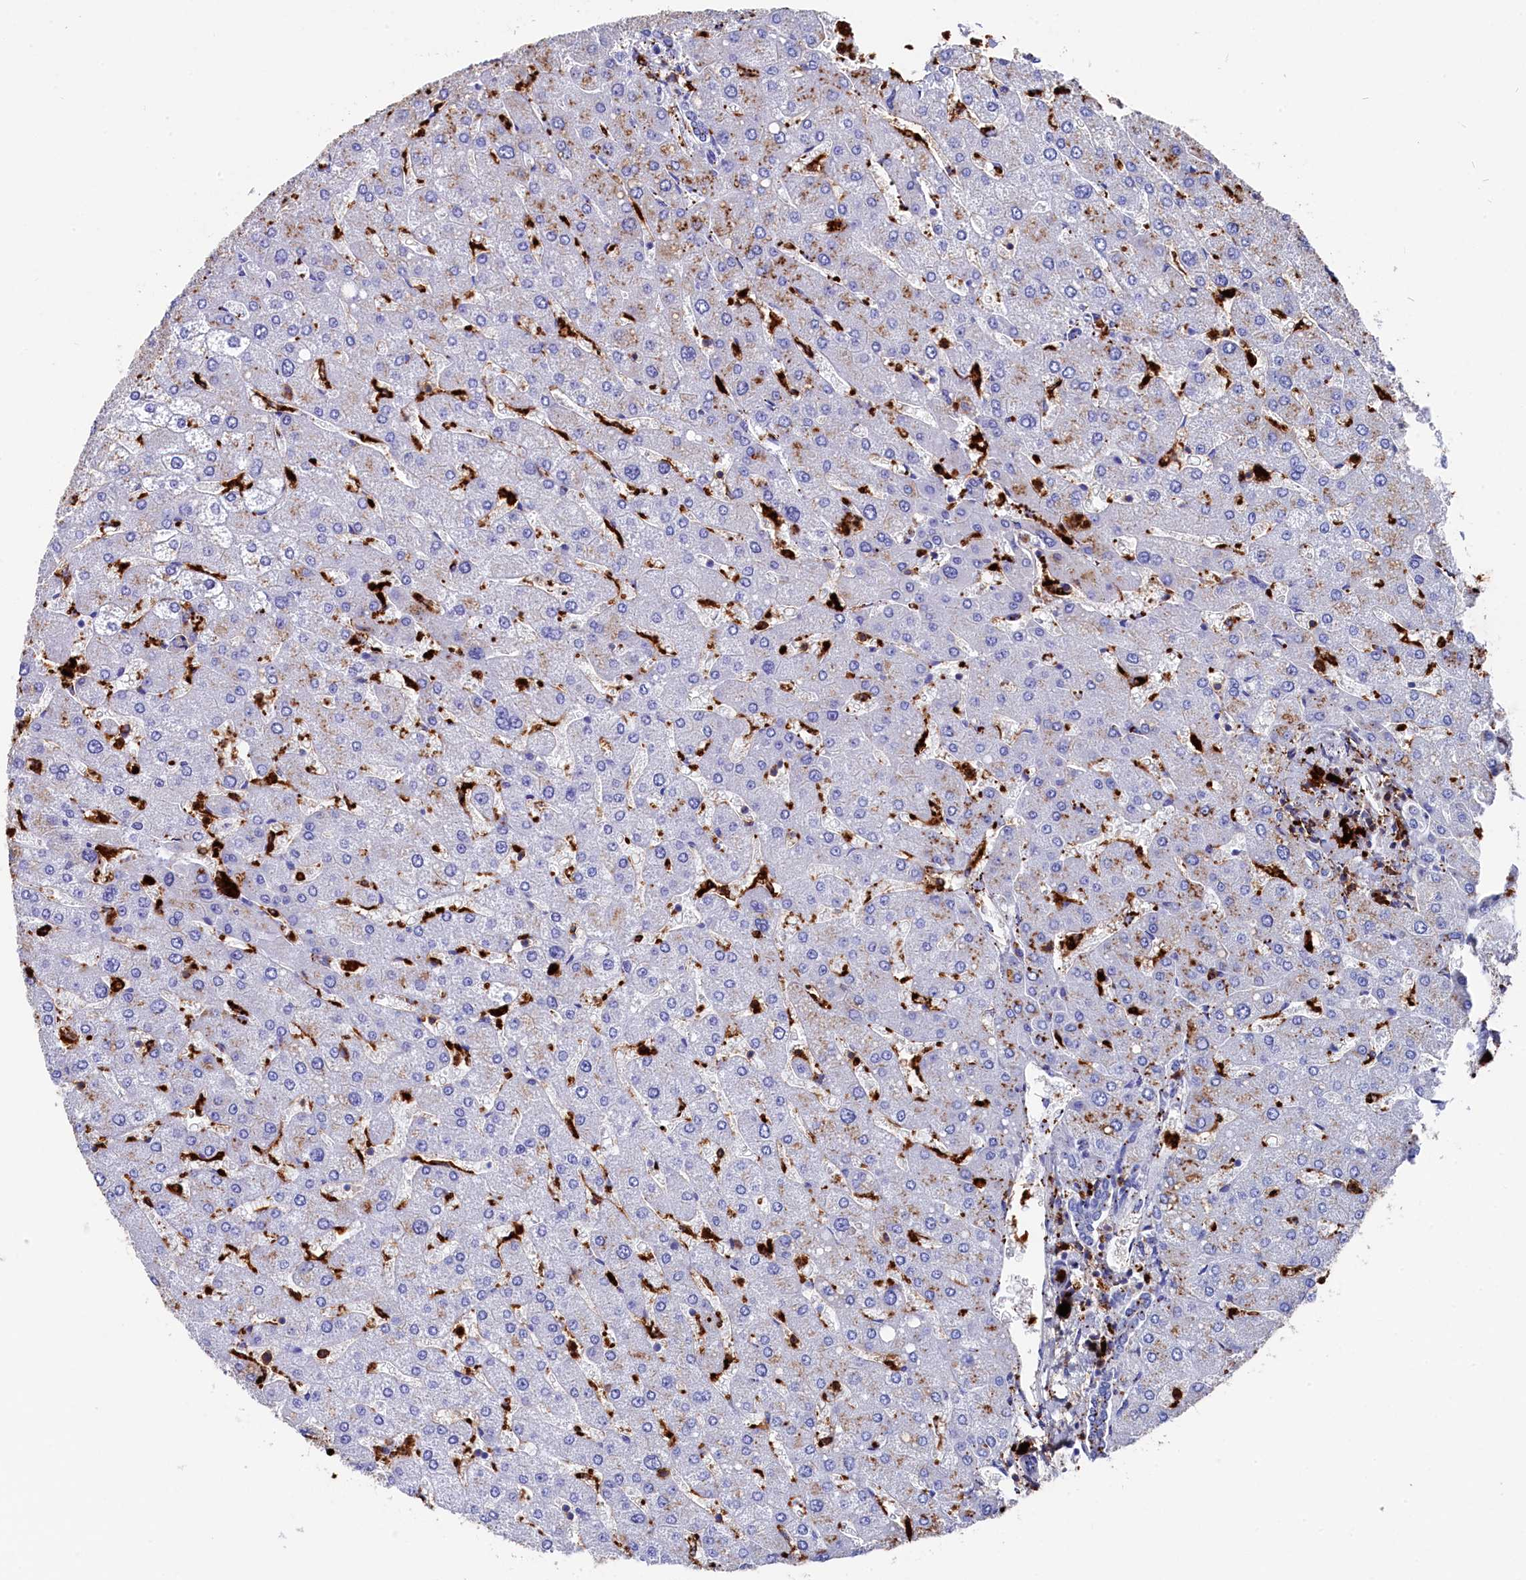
{"staining": {"intensity": "negative", "quantity": "none", "location": "none"}, "tissue": "liver", "cell_type": "Cholangiocytes", "image_type": "normal", "snomed": [{"axis": "morphology", "description": "Normal tissue, NOS"}, {"axis": "topography", "description": "Liver"}], "caption": "DAB (3,3'-diaminobenzidine) immunohistochemical staining of normal human liver reveals no significant positivity in cholangiocytes. (DAB (3,3'-diaminobenzidine) immunohistochemistry visualized using brightfield microscopy, high magnification).", "gene": "PLAC8", "patient": {"sex": "male", "age": 55}}